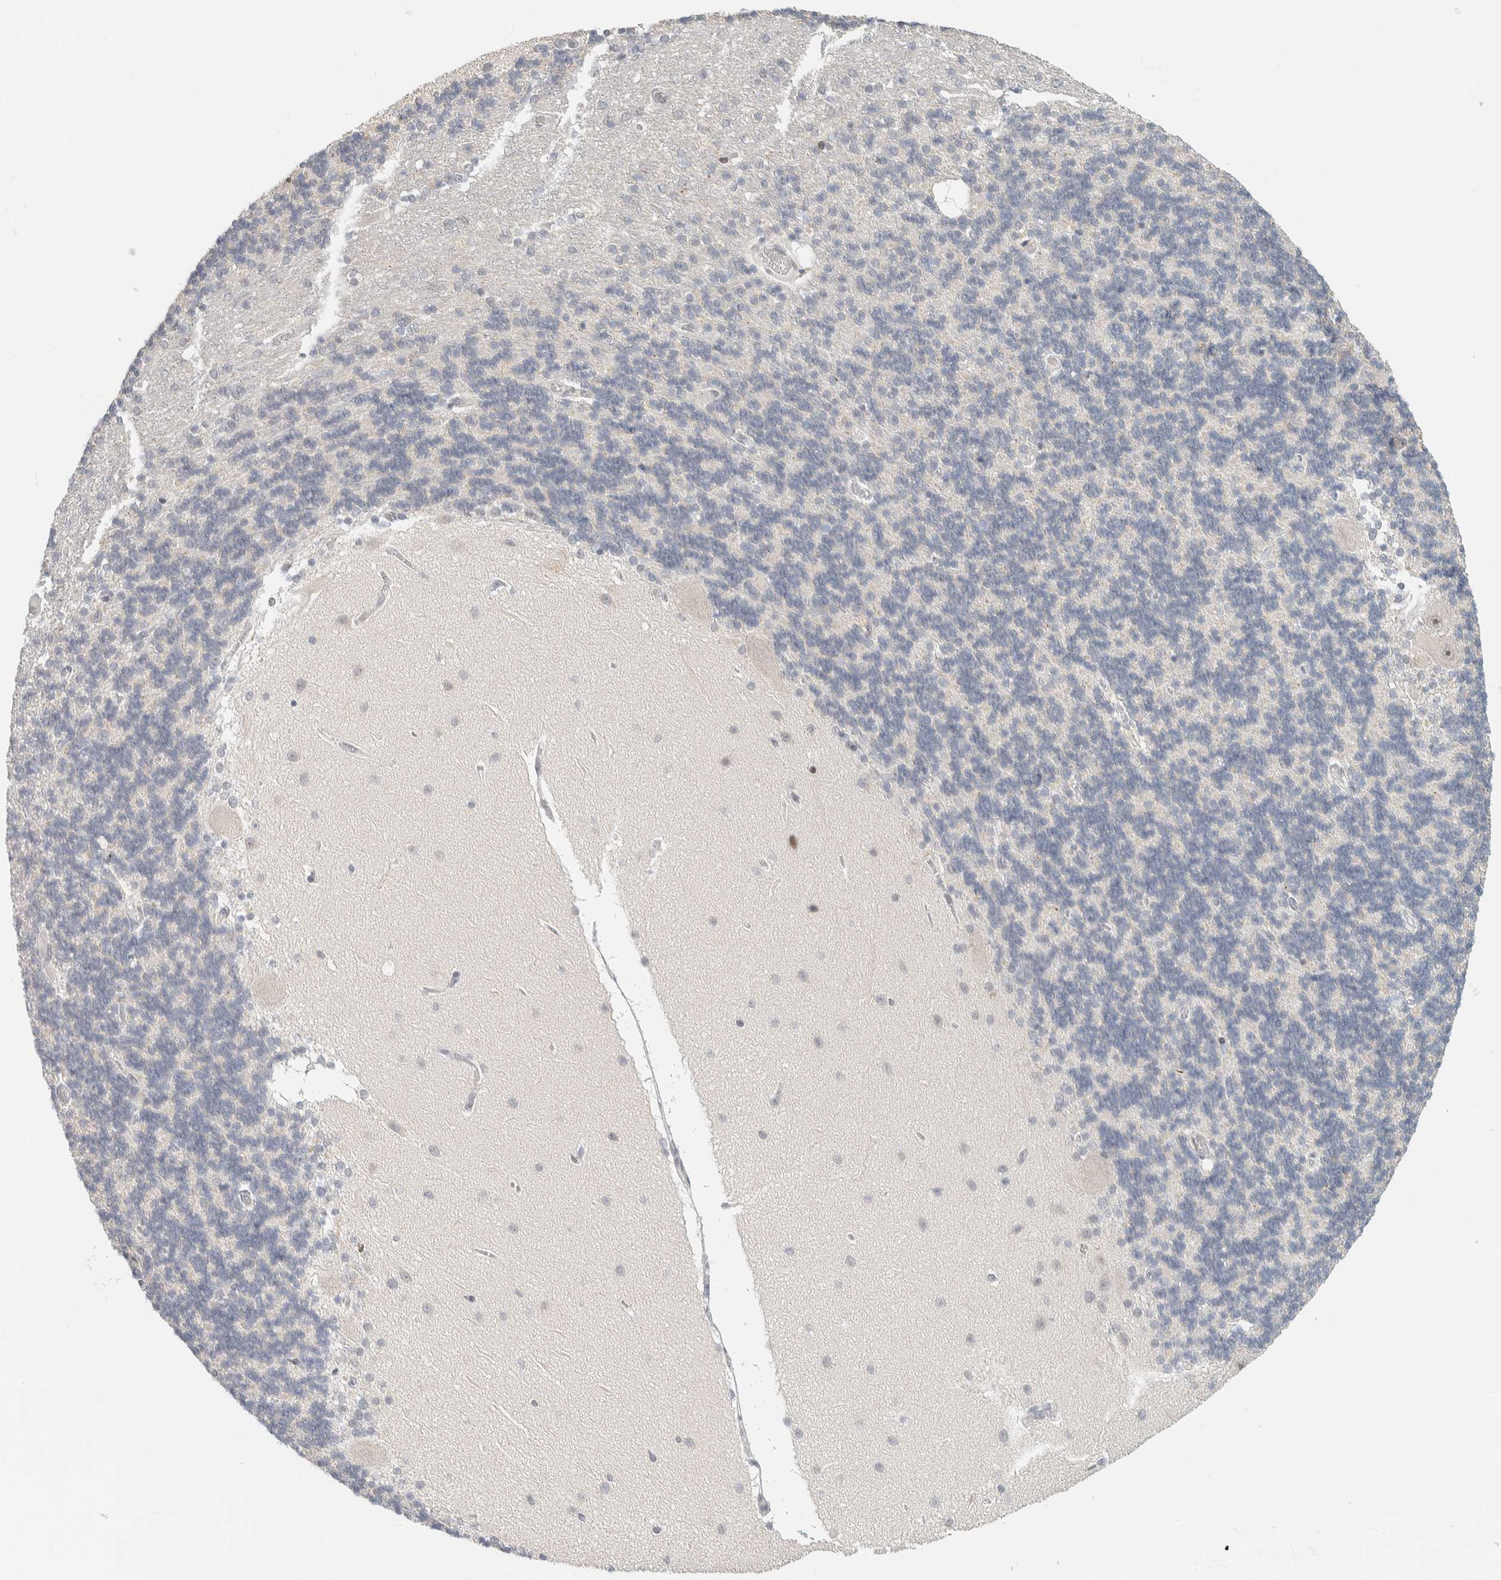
{"staining": {"intensity": "weak", "quantity": "<25%", "location": "nuclear"}, "tissue": "cerebellum", "cell_type": "Cells in granular layer", "image_type": "normal", "snomed": [{"axis": "morphology", "description": "Normal tissue, NOS"}, {"axis": "topography", "description": "Cerebellum"}], "caption": "DAB immunohistochemical staining of unremarkable cerebellum demonstrates no significant positivity in cells in granular layer.", "gene": "ZBTB2", "patient": {"sex": "female", "age": 54}}